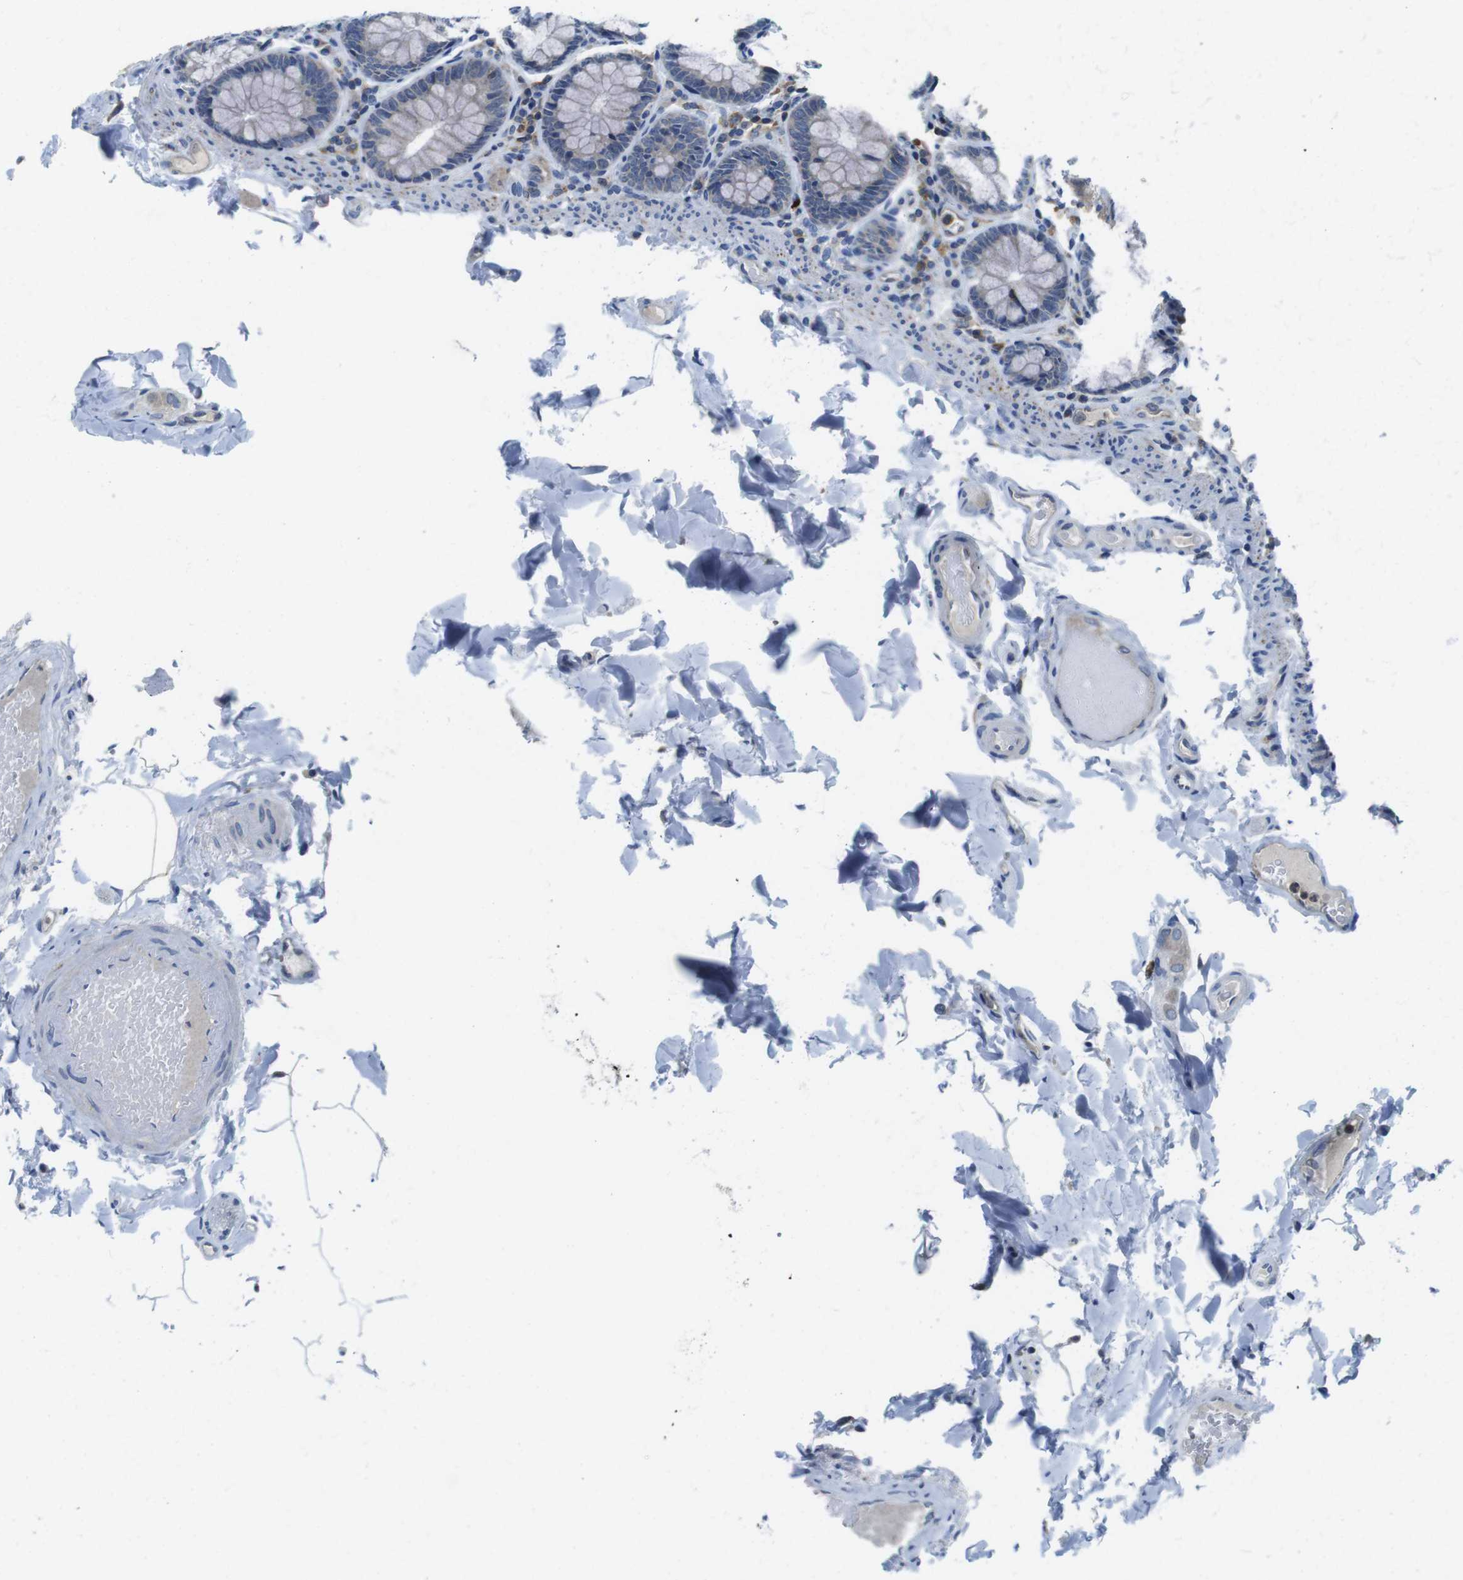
{"staining": {"intensity": "negative", "quantity": "none", "location": "none"}, "tissue": "colon", "cell_type": "Endothelial cells", "image_type": "normal", "snomed": [{"axis": "morphology", "description": "Normal tissue, NOS"}, {"axis": "topography", "description": "Colon"}], "caption": "IHC photomicrograph of normal colon stained for a protein (brown), which displays no expression in endothelial cells.", "gene": "PIK3CD", "patient": {"sex": "female", "age": 61}}